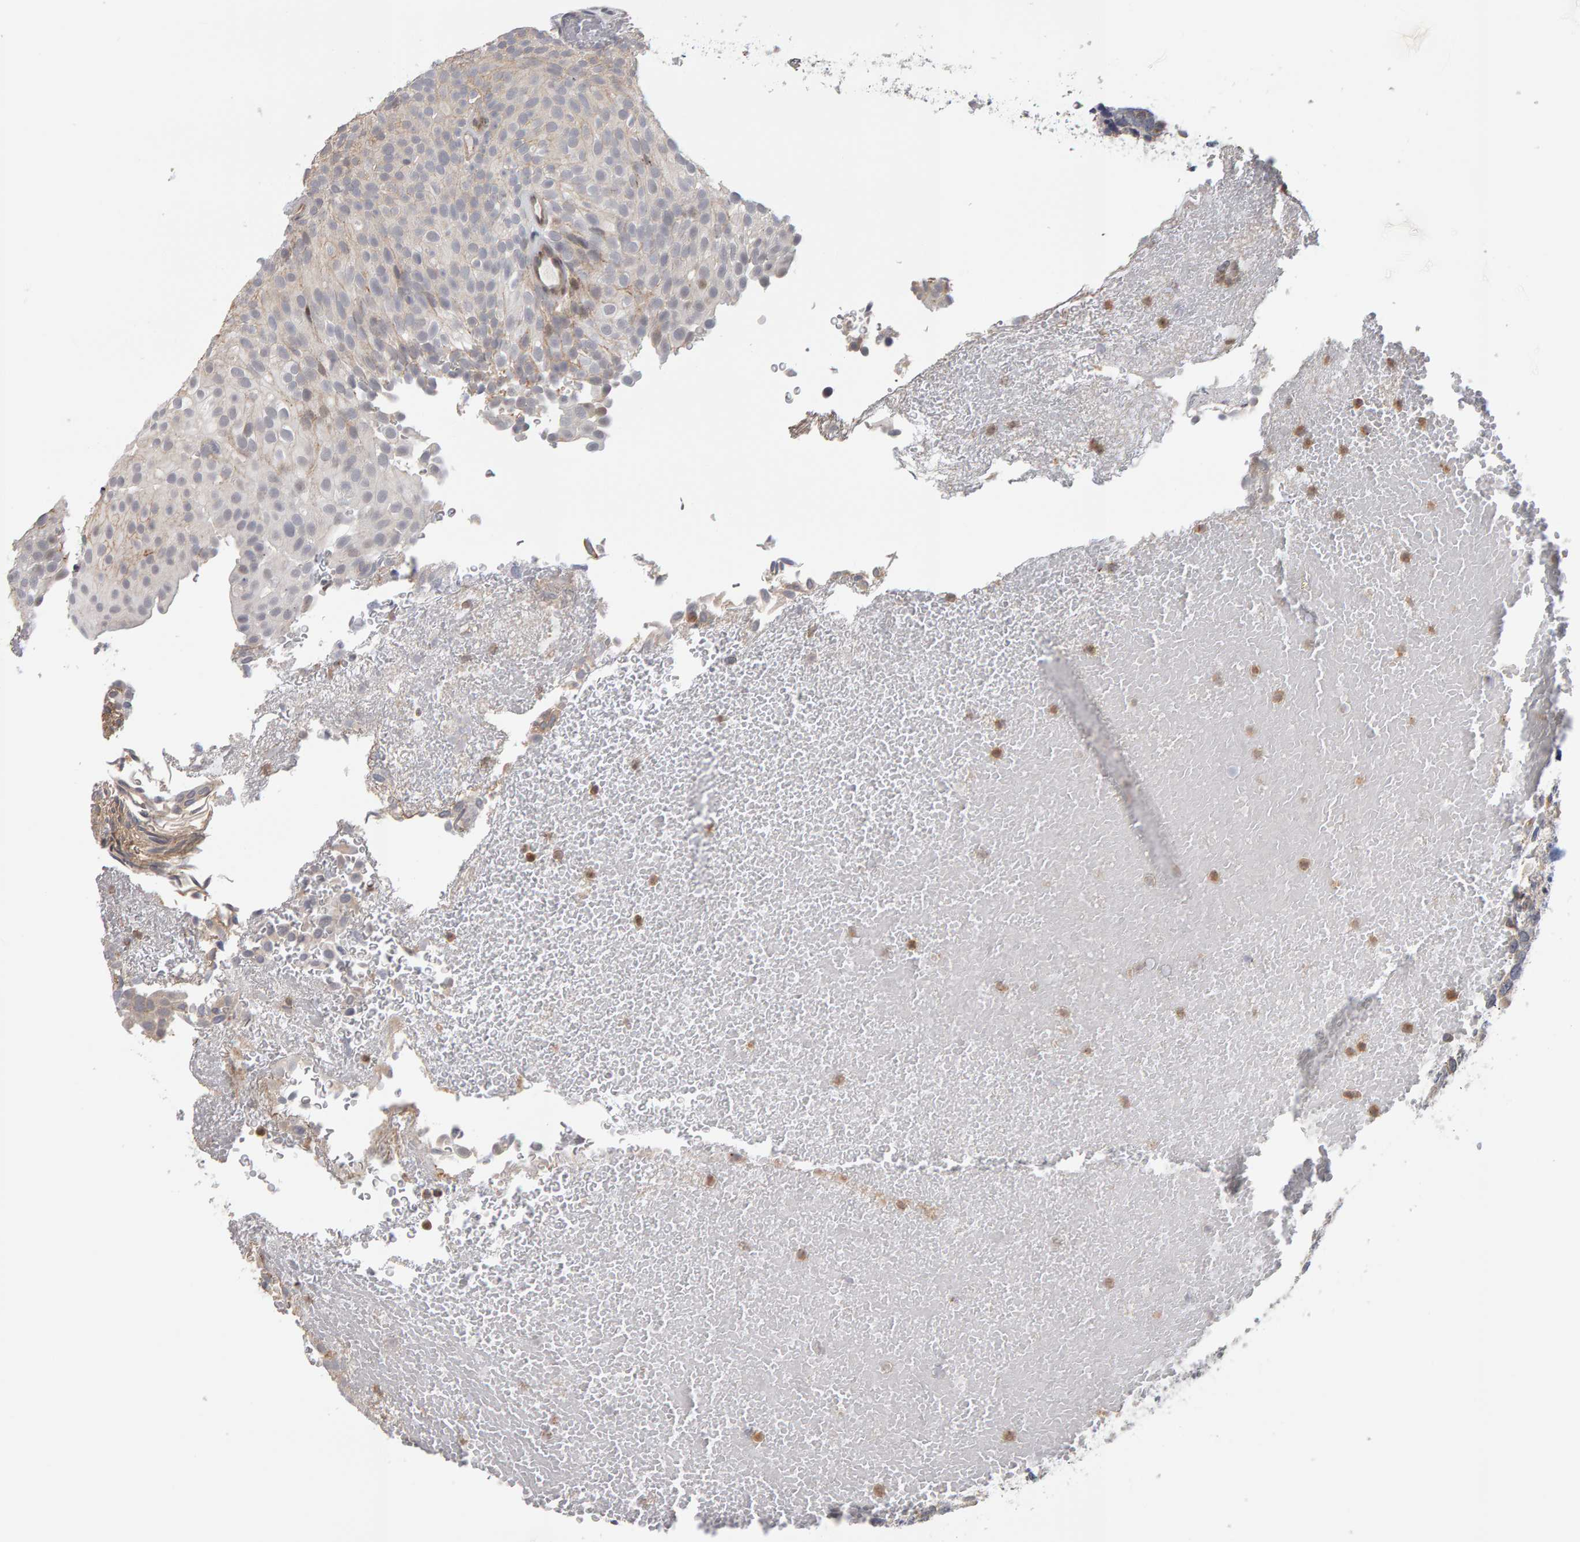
{"staining": {"intensity": "weak", "quantity": "25%-75%", "location": "cytoplasmic/membranous"}, "tissue": "urothelial cancer", "cell_type": "Tumor cells", "image_type": "cancer", "snomed": [{"axis": "morphology", "description": "Urothelial carcinoma, Low grade"}, {"axis": "topography", "description": "Urinary bladder"}], "caption": "Approximately 25%-75% of tumor cells in human urothelial carcinoma (low-grade) show weak cytoplasmic/membranous protein expression as visualized by brown immunohistochemical staining.", "gene": "MSRA", "patient": {"sex": "male", "age": 78}}